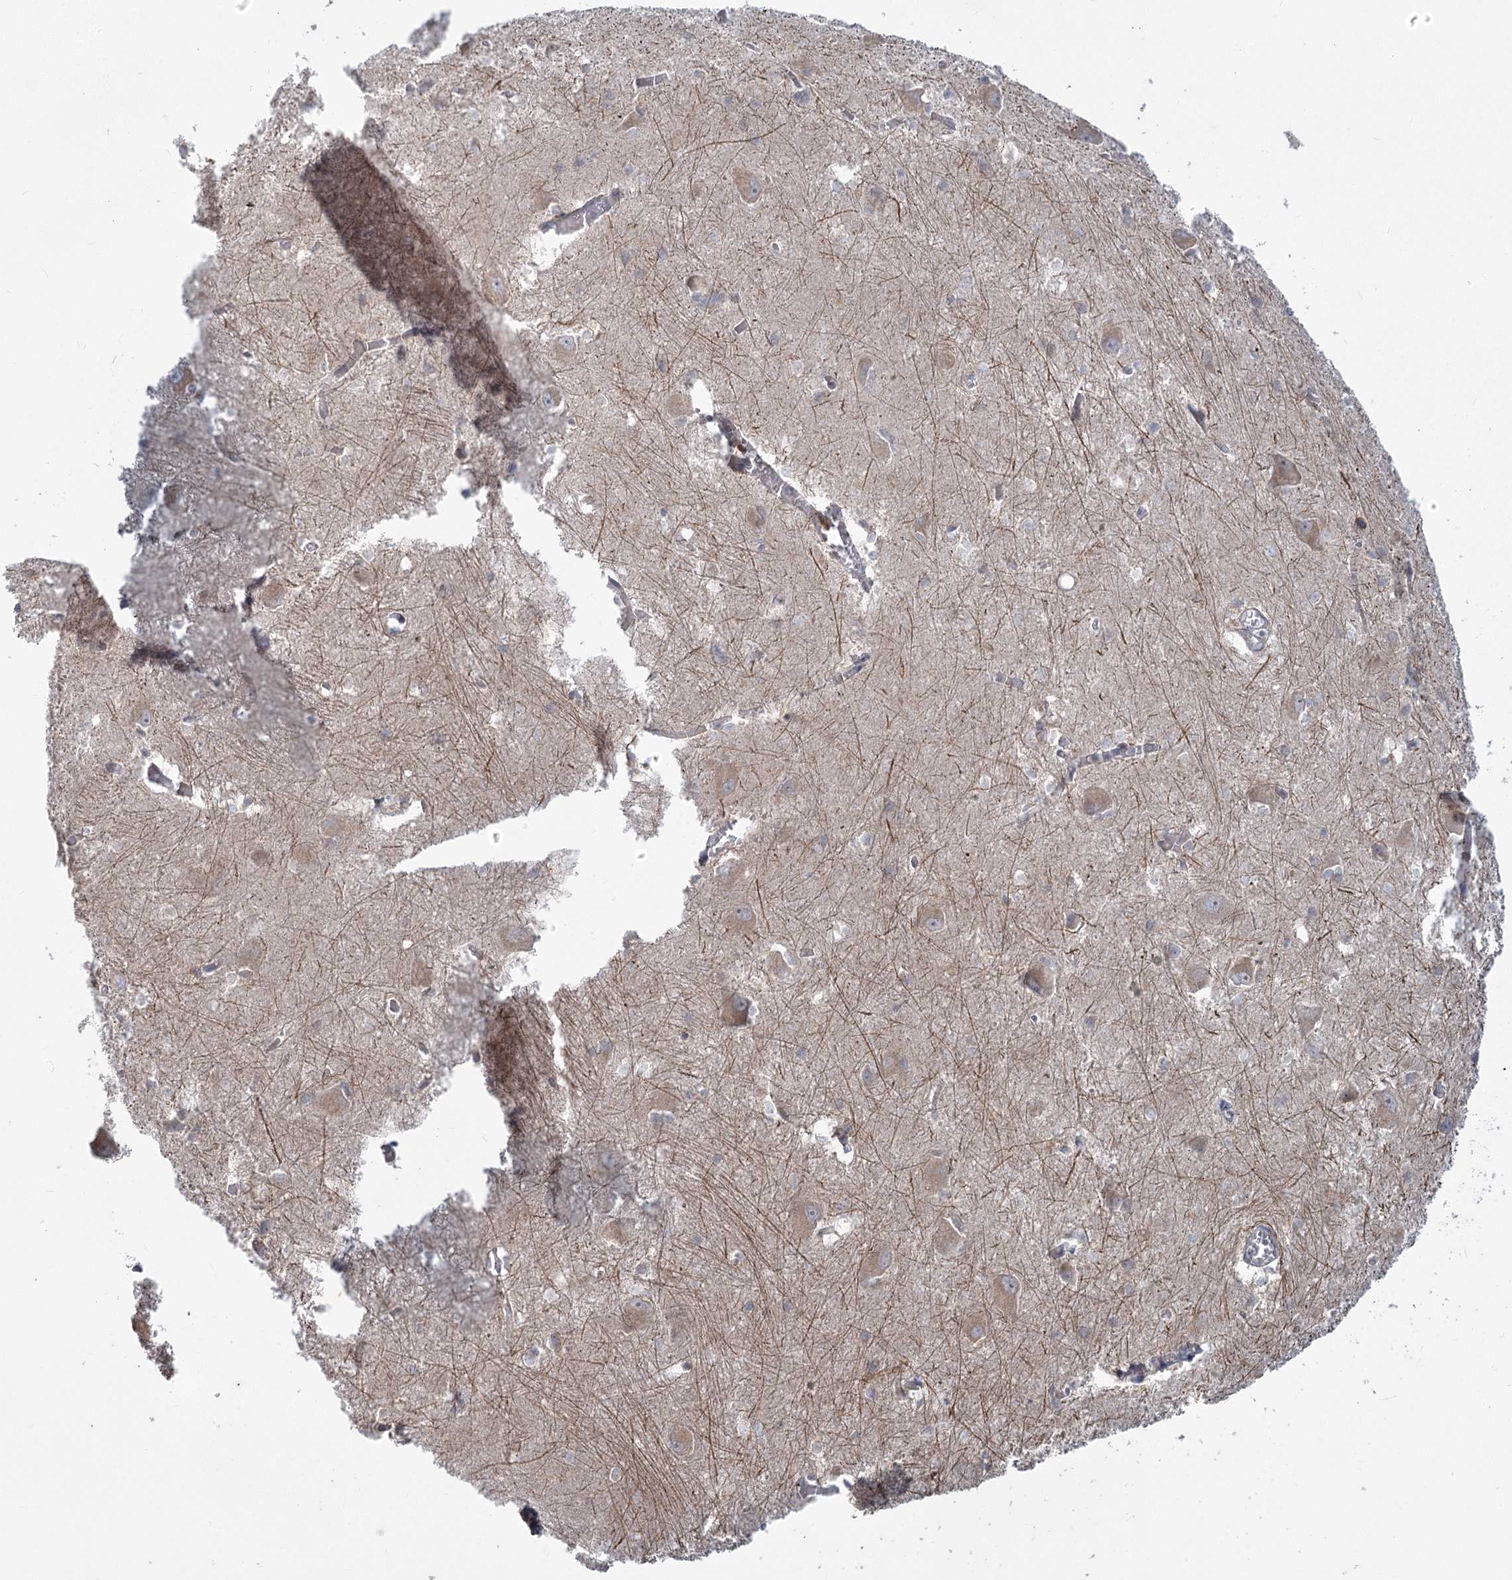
{"staining": {"intensity": "negative", "quantity": "none", "location": "none"}, "tissue": "caudate", "cell_type": "Glial cells", "image_type": "normal", "snomed": [{"axis": "morphology", "description": "Normal tissue, NOS"}, {"axis": "topography", "description": "Lateral ventricle wall"}], "caption": "Immunohistochemistry histopathology image of unremarkable caudate stained for a protein (brown), which reveals no positivity in glial cells. (Stains: DAB (3,3'-diaminobenzidine) immunohistochemistry with hematoxylin counter stain, Microscopy: brightfield microscopy at high magnification).", "gene": "PLA2G12A", "patient": {"sex": "male", "age": 37}}